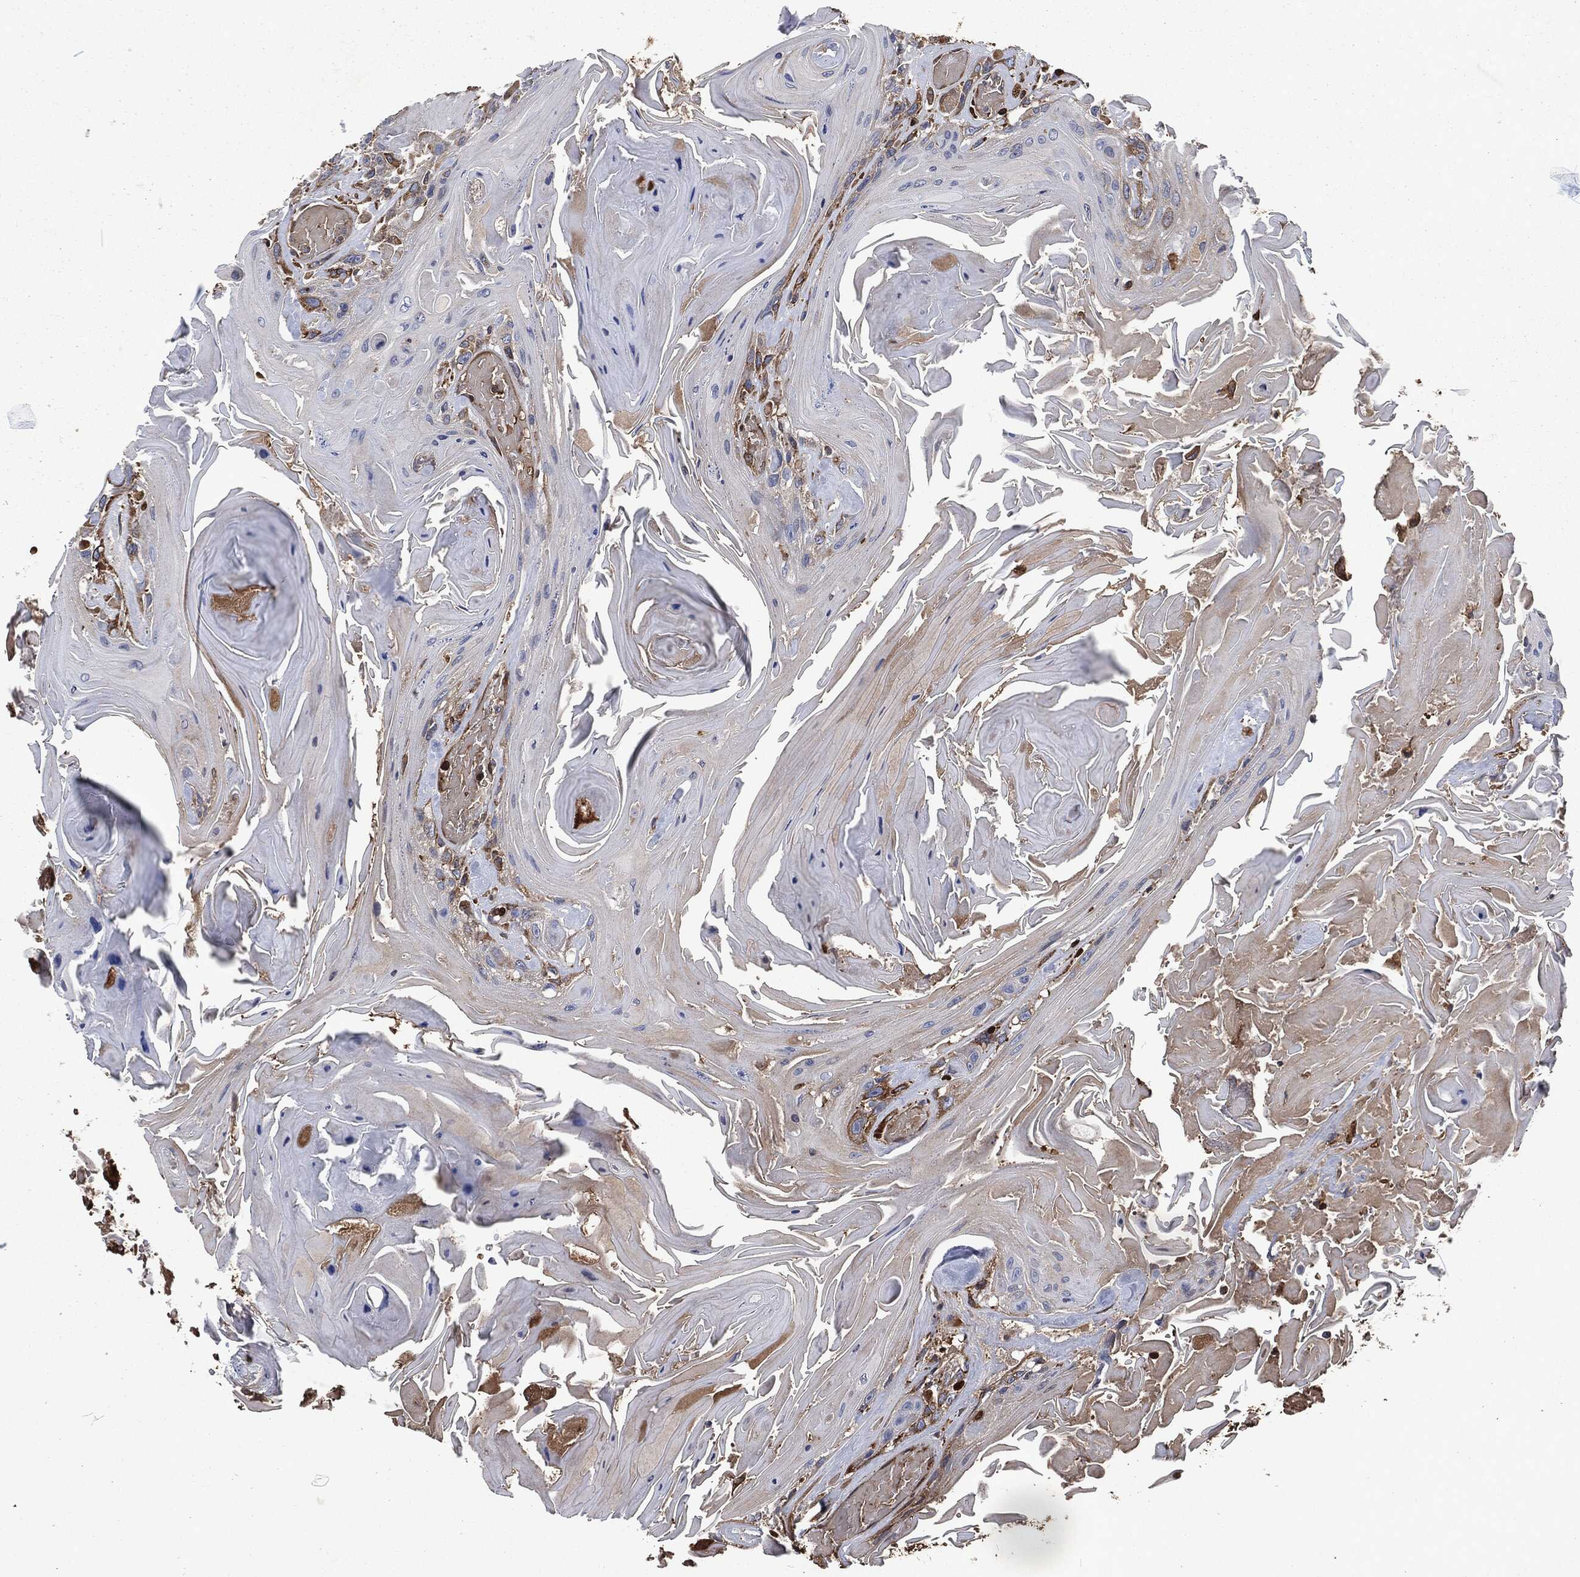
{"staining": {"intensity": "moderate", "quantity": "25%-75%", "location": "cytoplasmic/membranous"}, "tissue": "head and neck cancer", "cell_type": "Tumor cells", "image_type": "cancer", "snomed": [{"axis": "morphology", "description": "Squamous cell carcinoma, NOS"}, {"axis": "topography", "description": "Head-Neck"}], "caption": "Moderate cytoplasmic/membranous staining is seen in approximately 25%-75% of tumor cells in head and neck squamous cell carcinoma.", "gene": "PRDX4", "patient": {"sex": "female", "age": 59}}